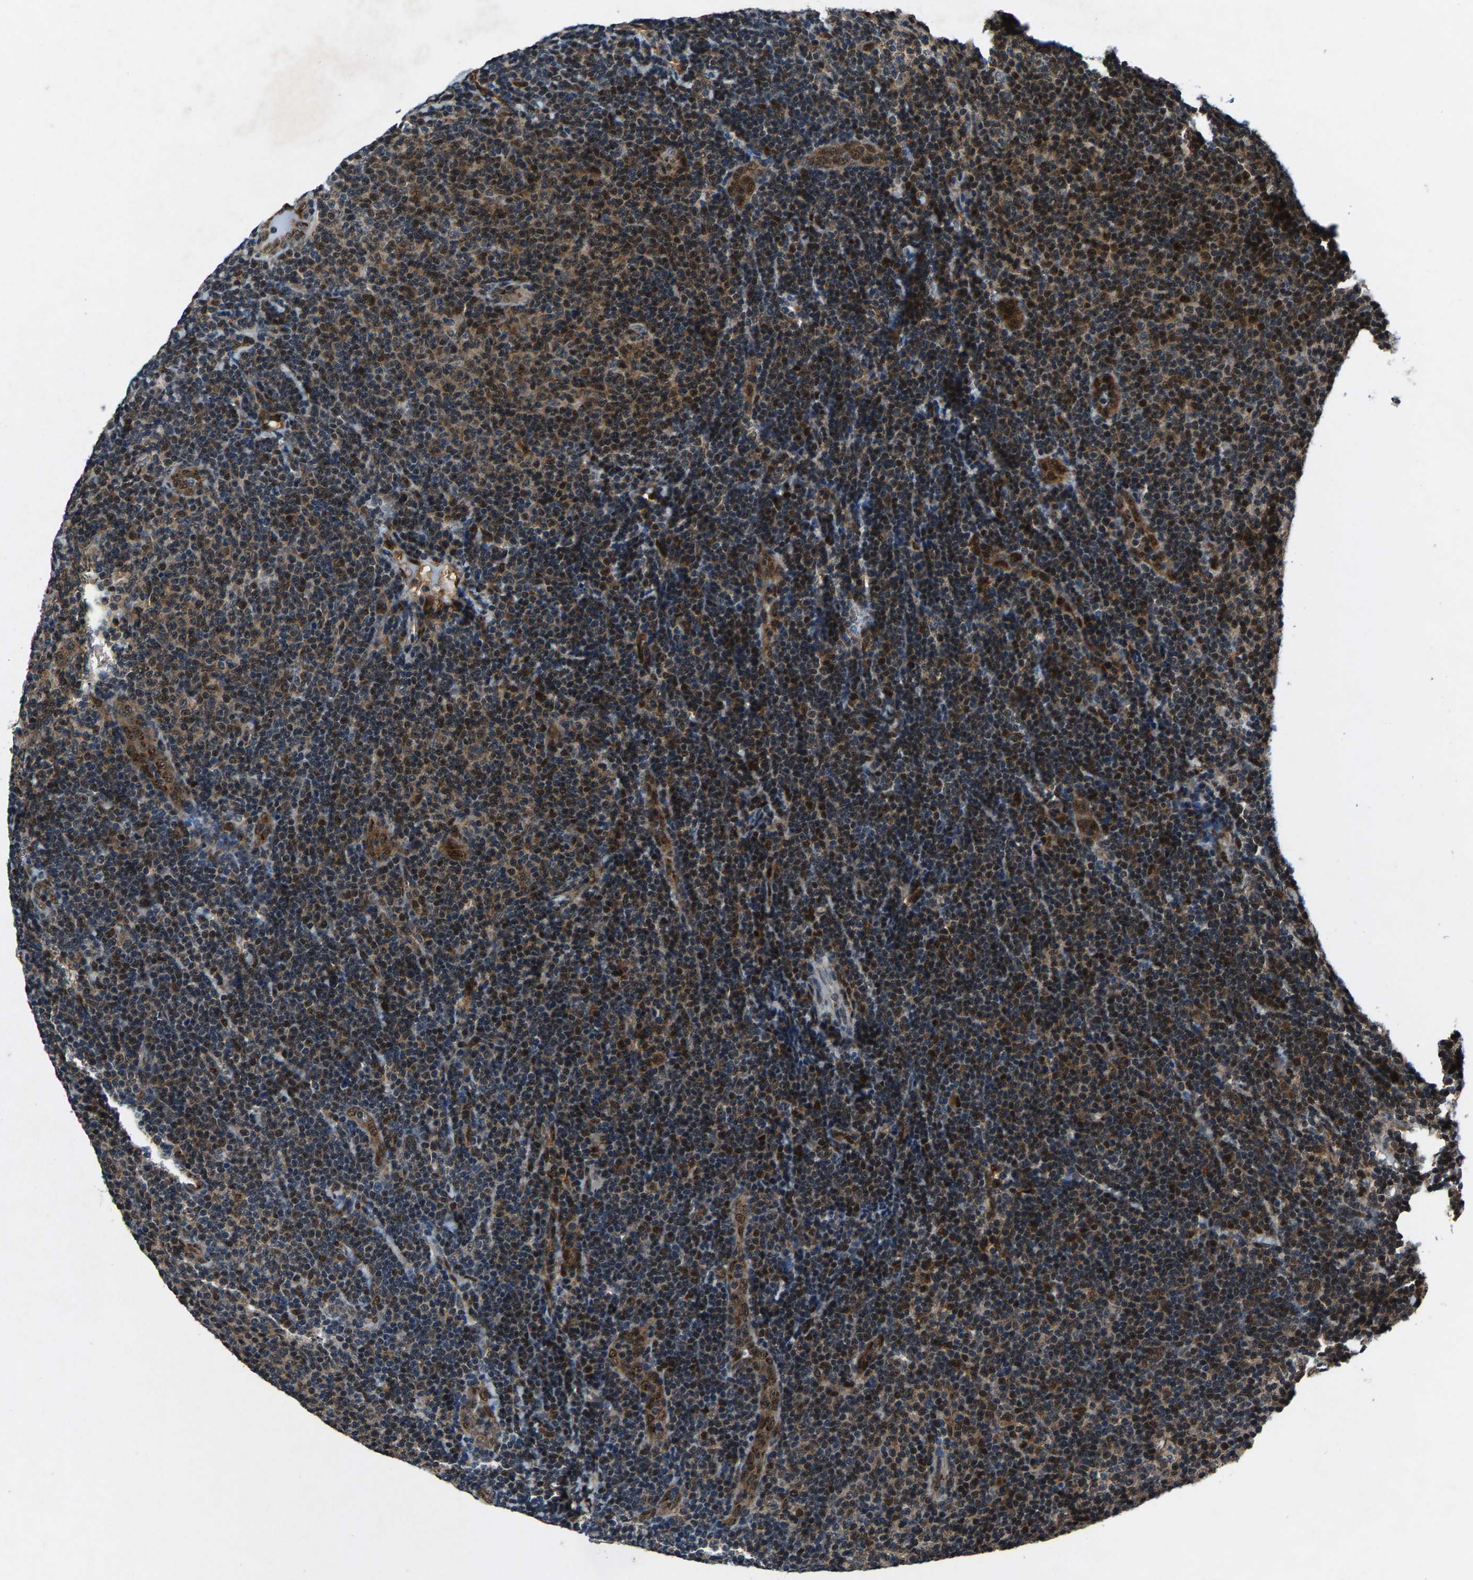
{"staining": {"intensity": "moderate", "quantity": "25%-75%", "location": "cytoplasmic/membranous,nuclear"}, "tissue": "lymphoma", "cell_type": "Tumor cells", "image_type": "cancer", "snomed": [{"axis": "morphology", "description": "Malignant lymphoma, non-Hodgkin's type, Low grade"}, {"axis": "topography", "description": "Lymph node"}], "caption": "High-magnification brightfield microscopy of low-grade malignant lymphoma, non-Hodgkin's type stained with DAB (brown) and counterstained with hematoxylin (blue). tumor cells exhibit moderate cytoplasmic/membranous and nuclear positivity is appreciated in approximately25%-75% of cells.", "gene": "ATXN3", "patient": {"sex": "male", "age": 83}}